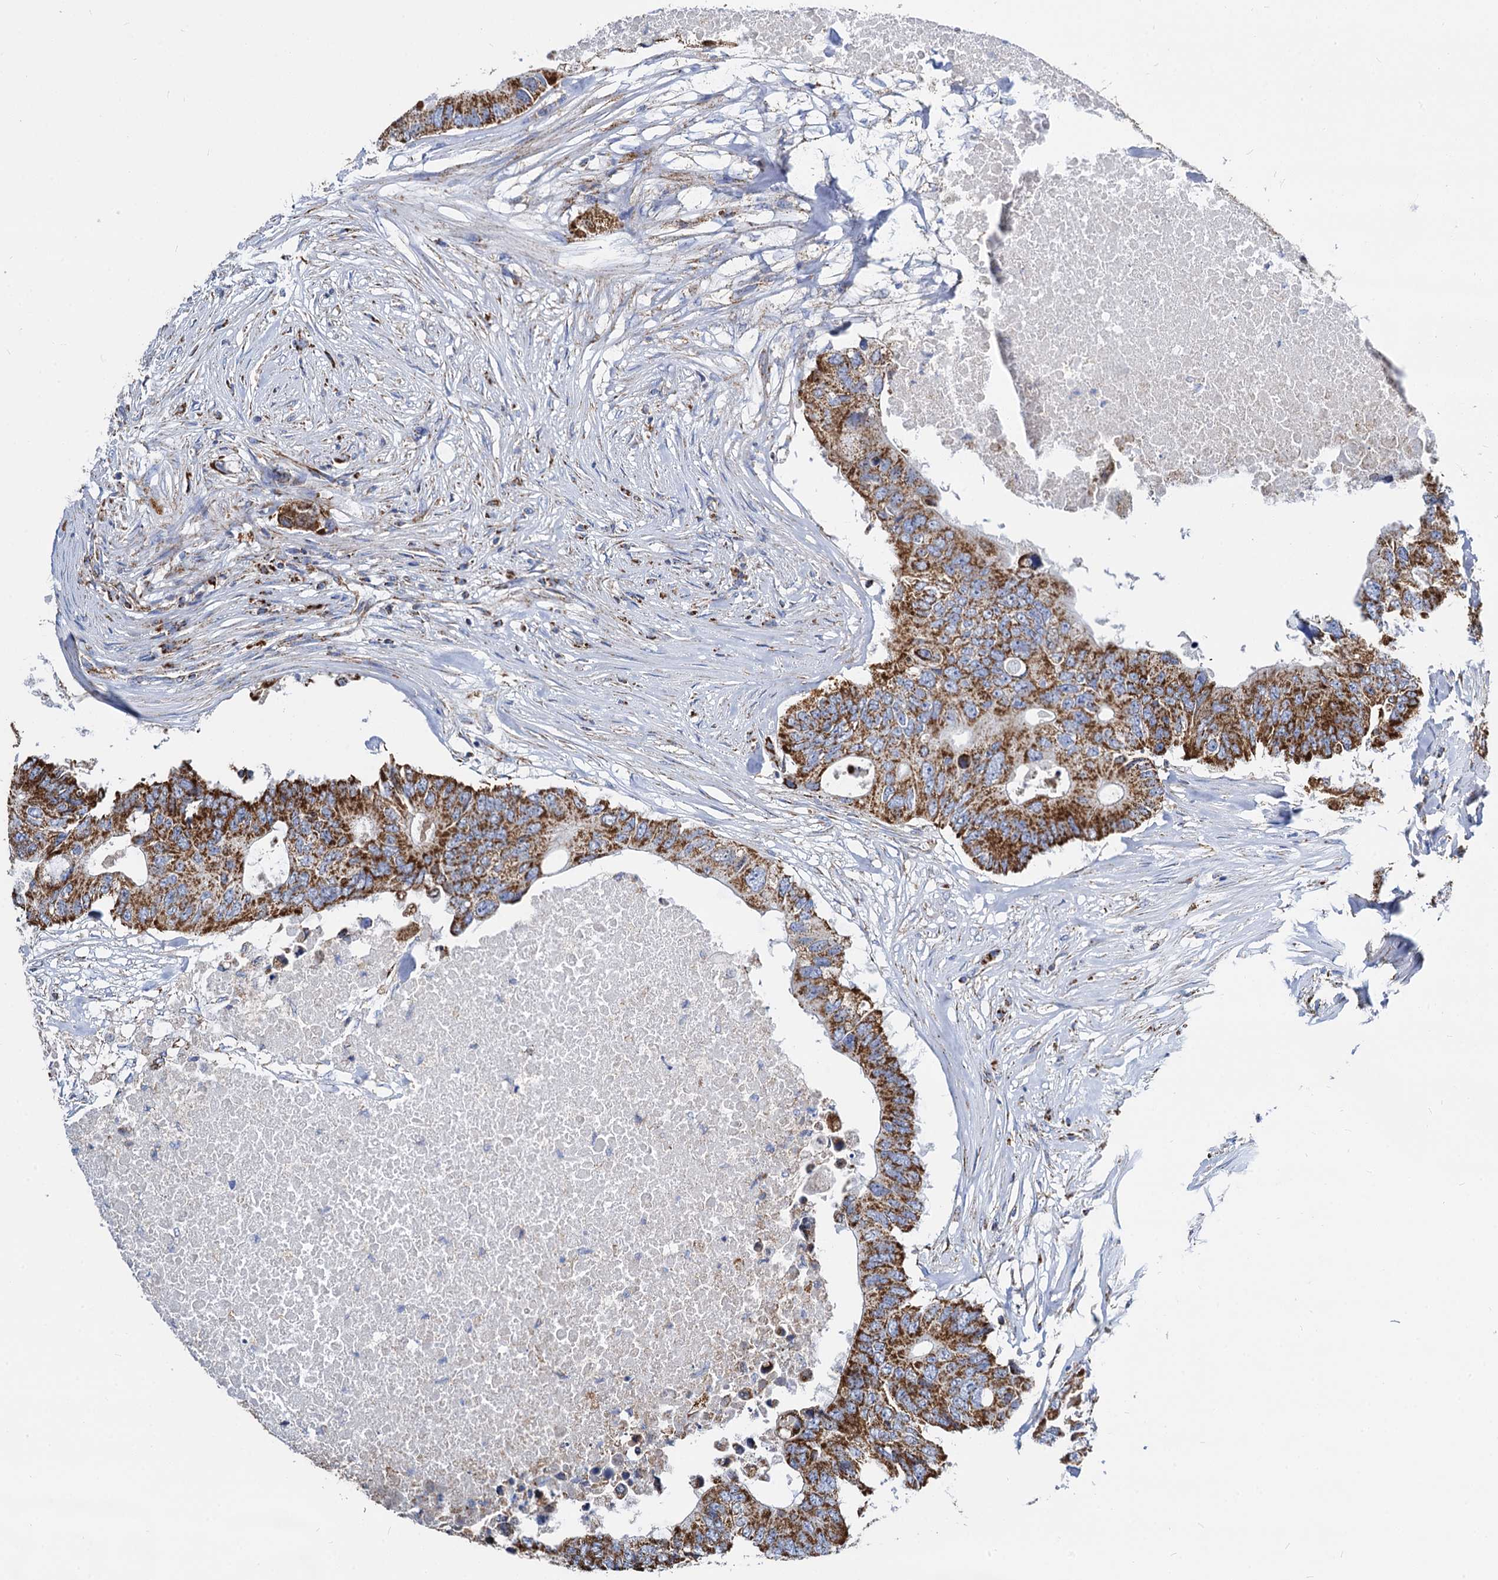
{"staining": {"intensity": "strong", "quantity": ">75%", "location": "cytoplasmic/membranous"}, "tissue": "colorectal cancer", "cell_type": "Tumor cells", "image_type": "cancer", "snomed": [{"axis": "morphology", "description": "Adenocarcinoma, NOS"}, {"axis": "topography", "description": "Colon"}], "caption": "About >75% of tumor cells in human adenocarcinoma (colorectal) reveal strong cytoplasmic/membranous protein expression as visualized by brown immunohistochemical staining.", "gene": "TIMM10", "patient": {"sex": "male", "age": 71}}